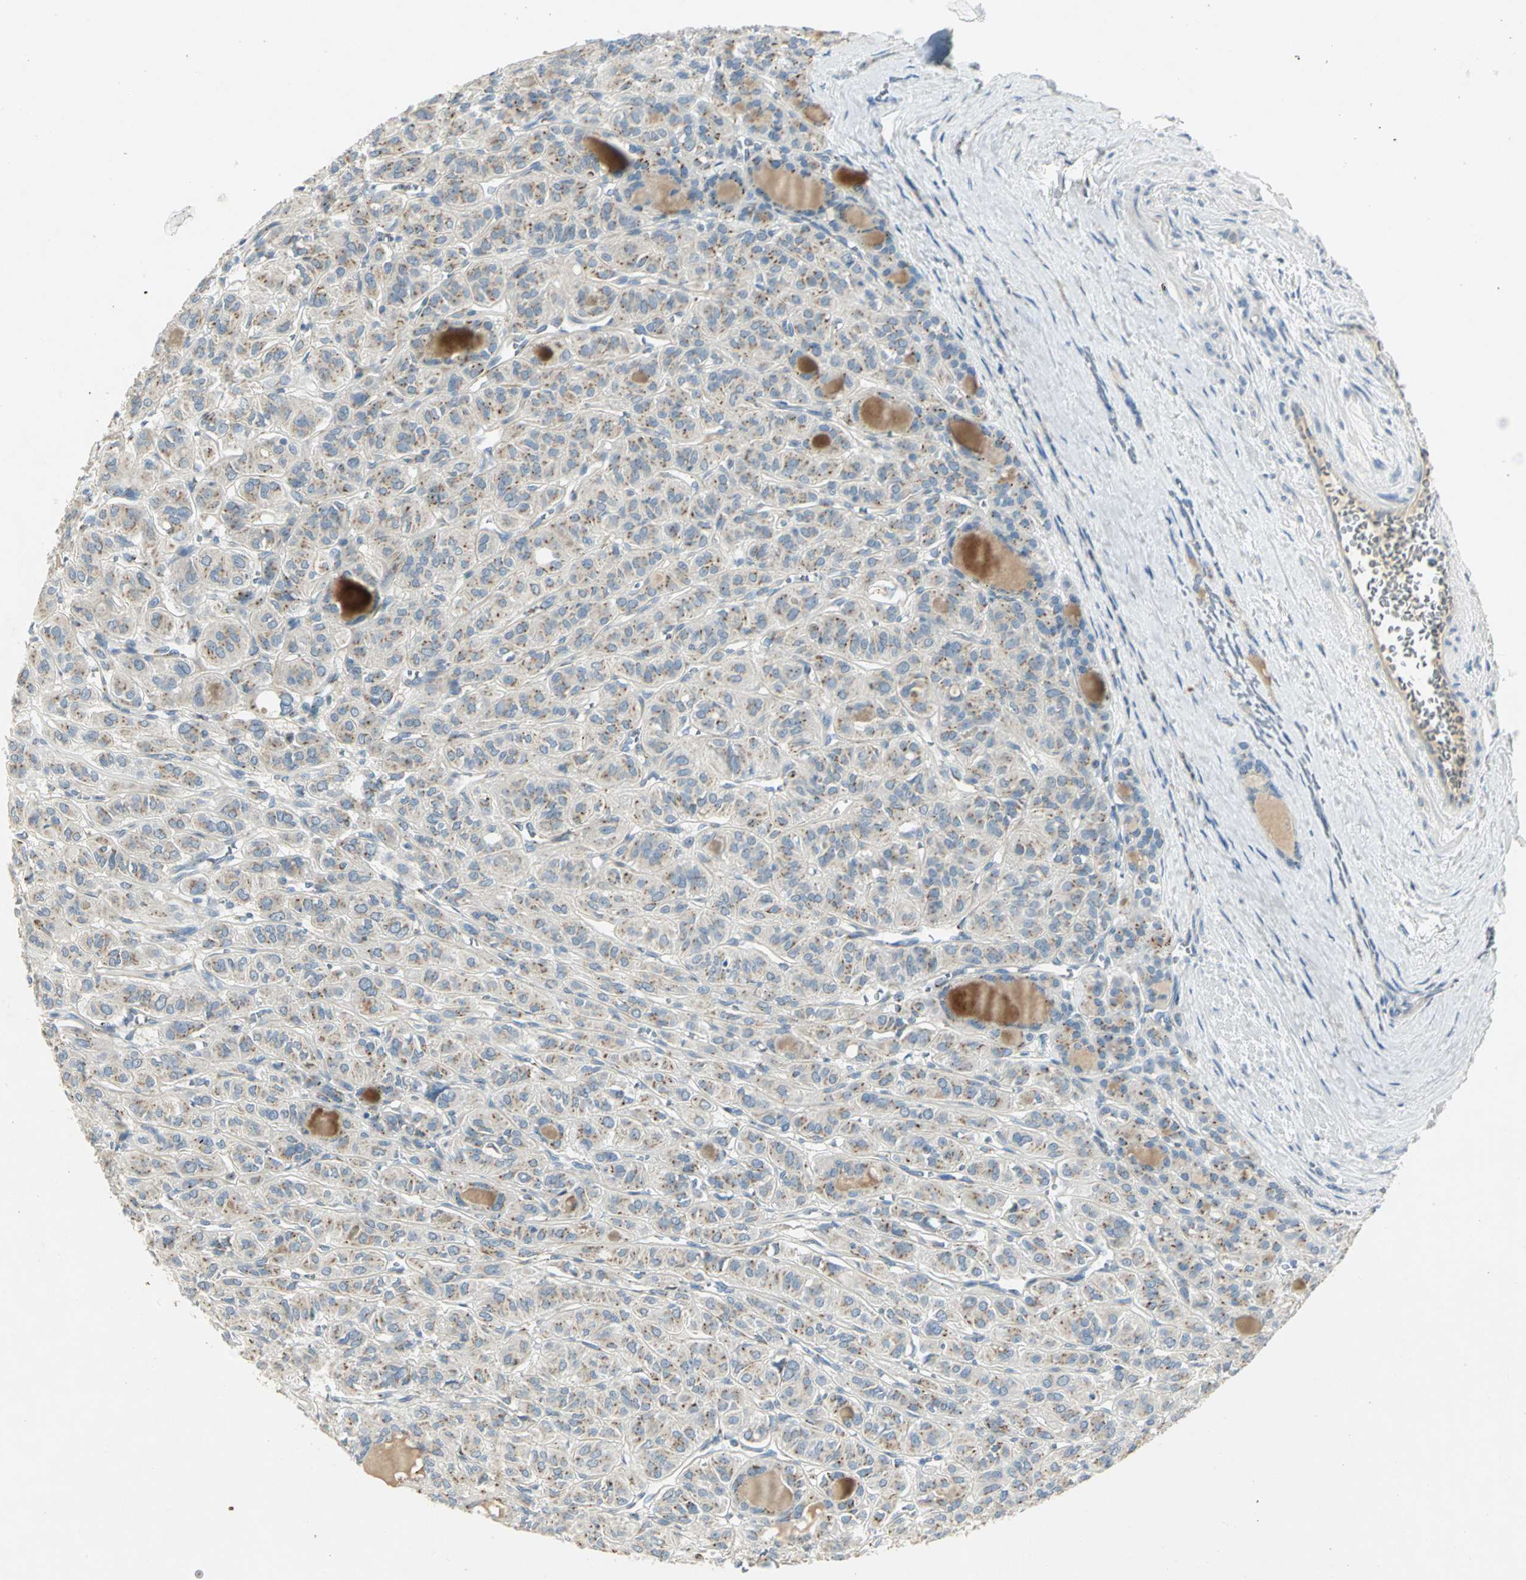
{"staining": {"intensity": "moderate", "quantity": "25%-75%", "location": "cytoplasmic/membranous"}, "tissue": "thyroid cancer", "cell_type": "Tumor cells", "image_type": "cancer", "snomed": [{"axis": "morphology", "description": "Follicular adenoma carcinoma, NOS"}, {"axis": "topography", "description": "Thyroid gland"}], "caption": "Protein expression by immunohistochemistry (IHC) reveals moderate cytoplasmic/membranous positivity in about 25%-75% of tumor cells in follicular adenoma carcinoma (thyroid).", "gene": "TM9SF2", "patient": {"sex": "female", "age": 71}}